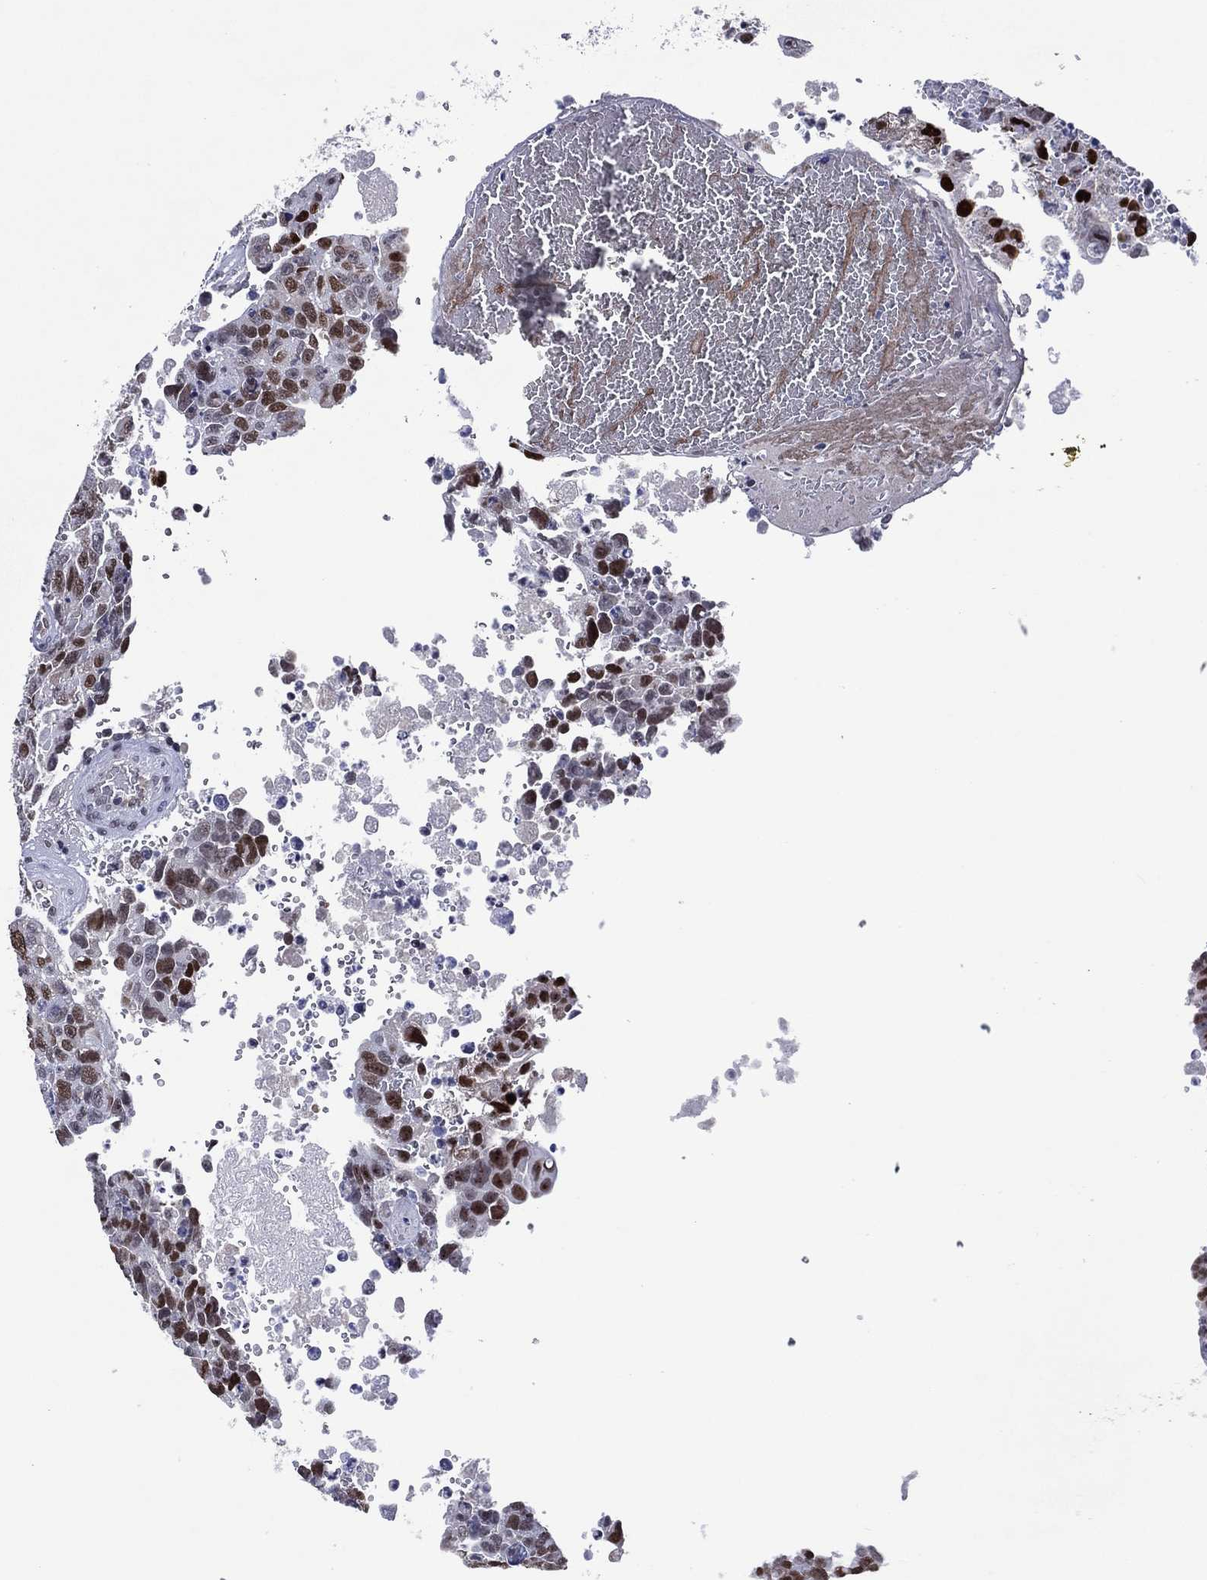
{"staining": {"intensity": "strong", "quantity": "25%-75%", "location": "nuclear"}, "tissue": "testis cancer", "cell_type": "Tumor cells", "image_type": "cancer", "snomed": [{"axis": "morphology", "description": "Carcinoma, Embryonal, NOS"}, {"axis": "topography", "description": "Testis"}], "caption": "Protein expression analysis of testis cancer (embryonal carcinoma) demonstrates strong nuclear positivity in approximately 25%-75% of tumor cells.", "gene": "GATA6", "patient": {"sex": "male", "age": 24}}